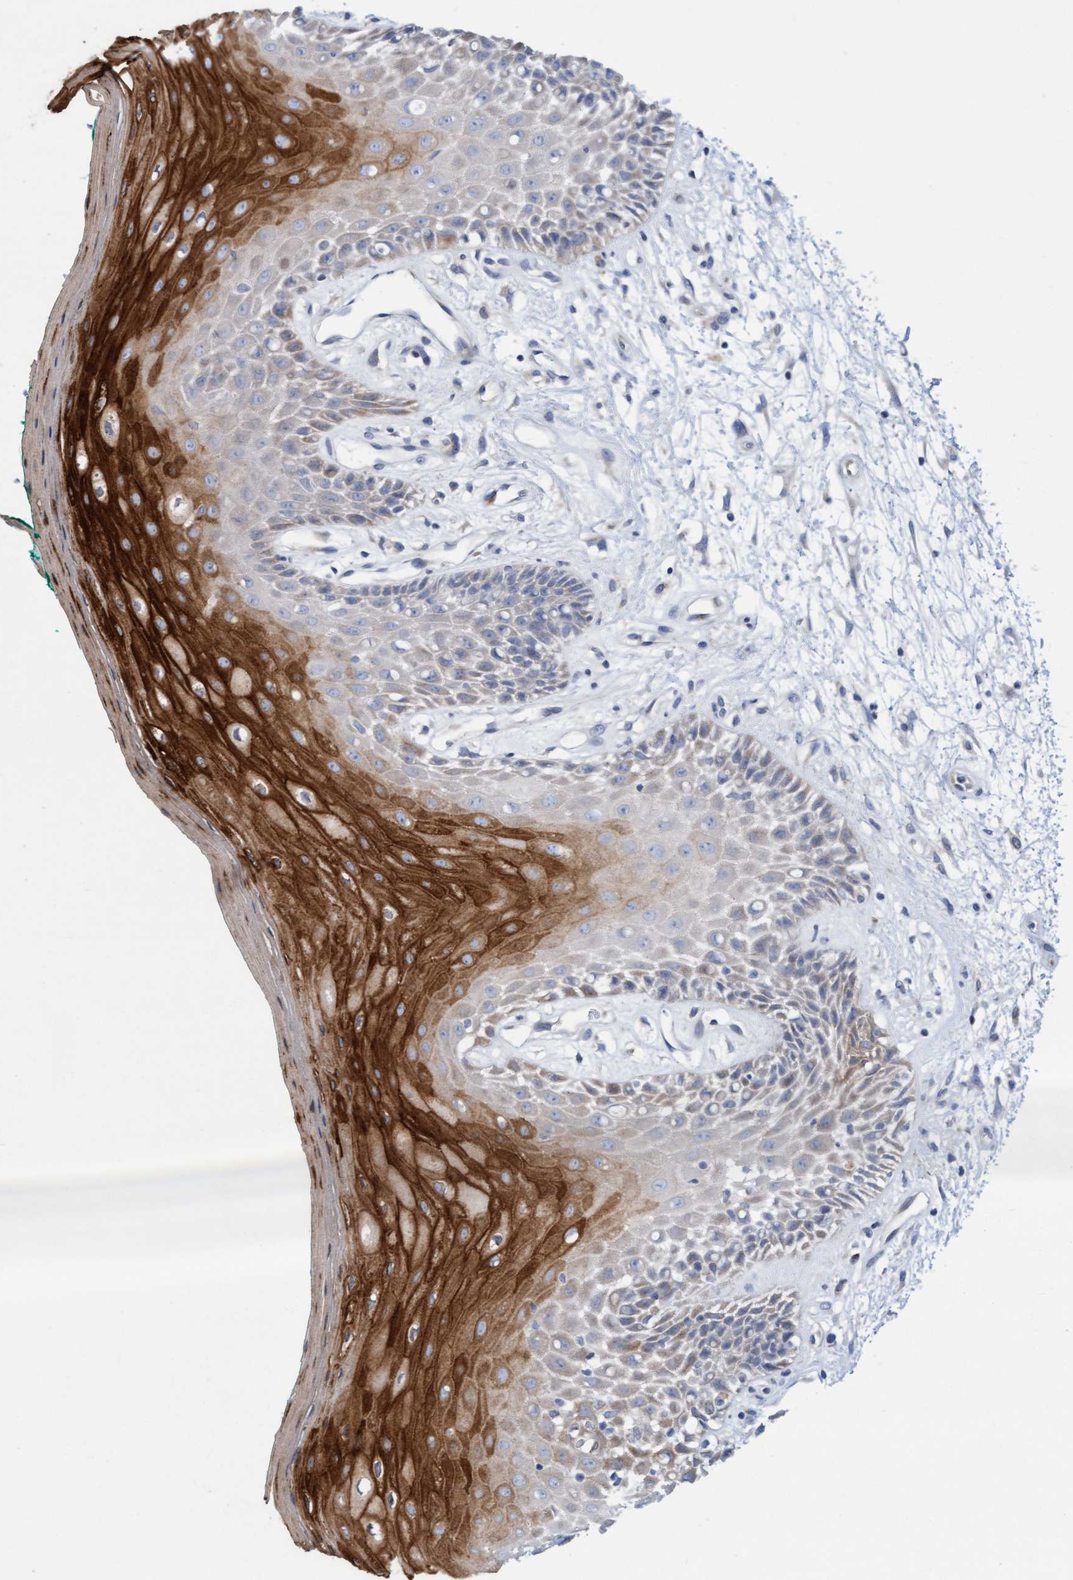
{"staining": {"intensity": "strong", "quantity": "25%-75%", "location": "cytoplasmic/membranous"}, "tissue": "oral mucosa", "cell_type": "Squamous epithelial cells", "image_type": "normal", "snomed": [{"axis": "morphology", "description": "Normal tissue, NOS"}, {"axis": "morphology", "description": "Squamous cell carcinoma, NOS"}, {"axis": "topography", "description": "Skeletal muscle"}, {"axis": "topography", "description": "Oral tissue"}, {"axis": "topography", "description": "Head-Neck"}], "caption": "Unremarkable oral mucosa reveals strong cytoplasmic/membranous positivity in approximately 25%-75% of squamous epithelial cells.", "gene": "SLC28A3", "patient": {"sex": "female", "age": 84}}